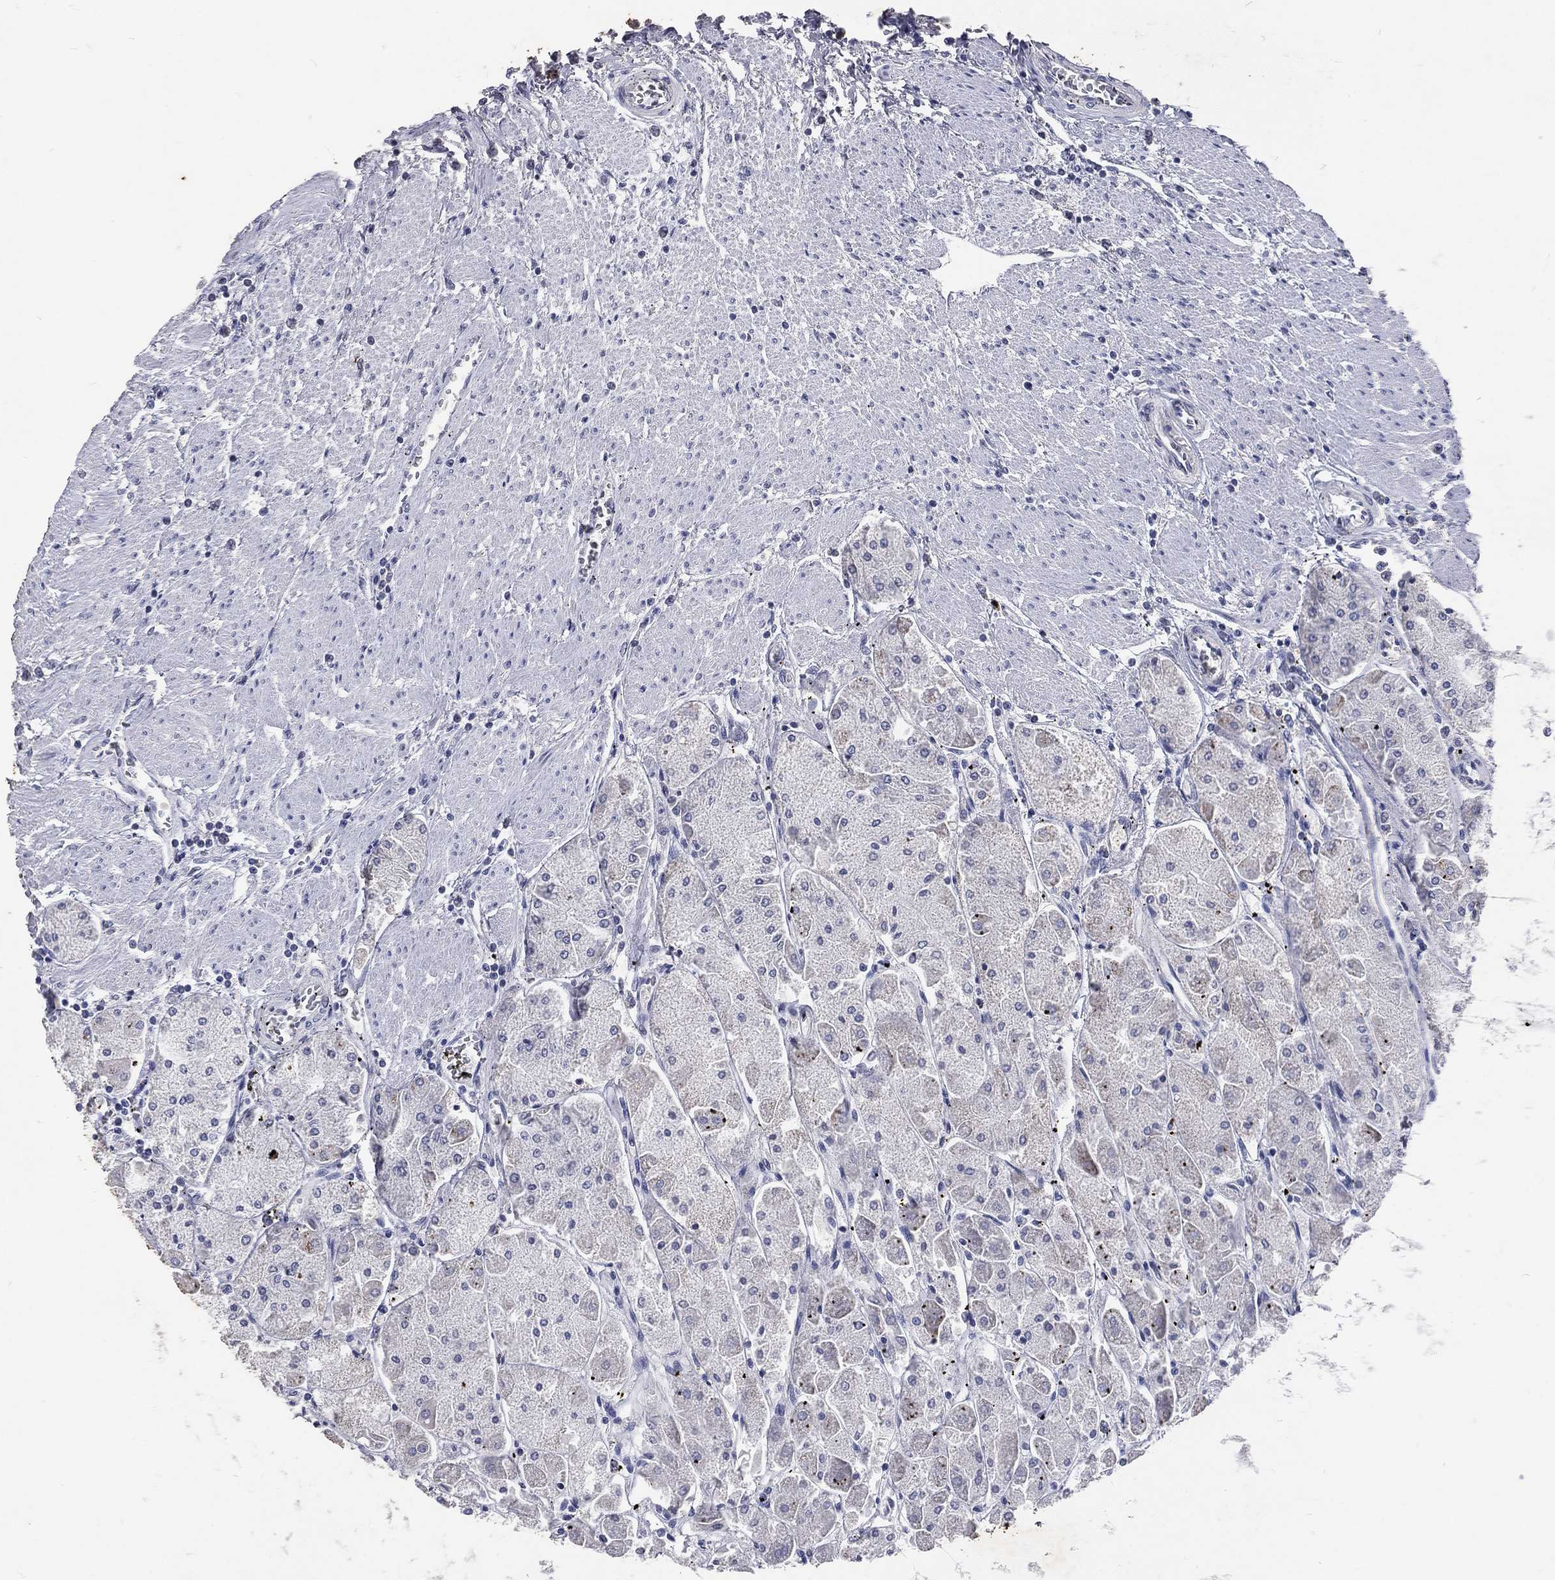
{"staining": {"intensity": "negative", "quantity": "none", "location": "none"}, "tissue": "stomach", "cell_type": "Glandular cells", "image_type": "normal", "snomed": [{"axis": "morphology", "description": "Normal tissue, NOS"}, {"axis": "topography", "description": "Stomach"}], "caption": "There is no significant expression in glandular cells of stomach. (Brightfield microscopy of DAB IHC at high magnification).", "gene": "SLC34A2", "patient": {"sex": "male", "age": 70}}